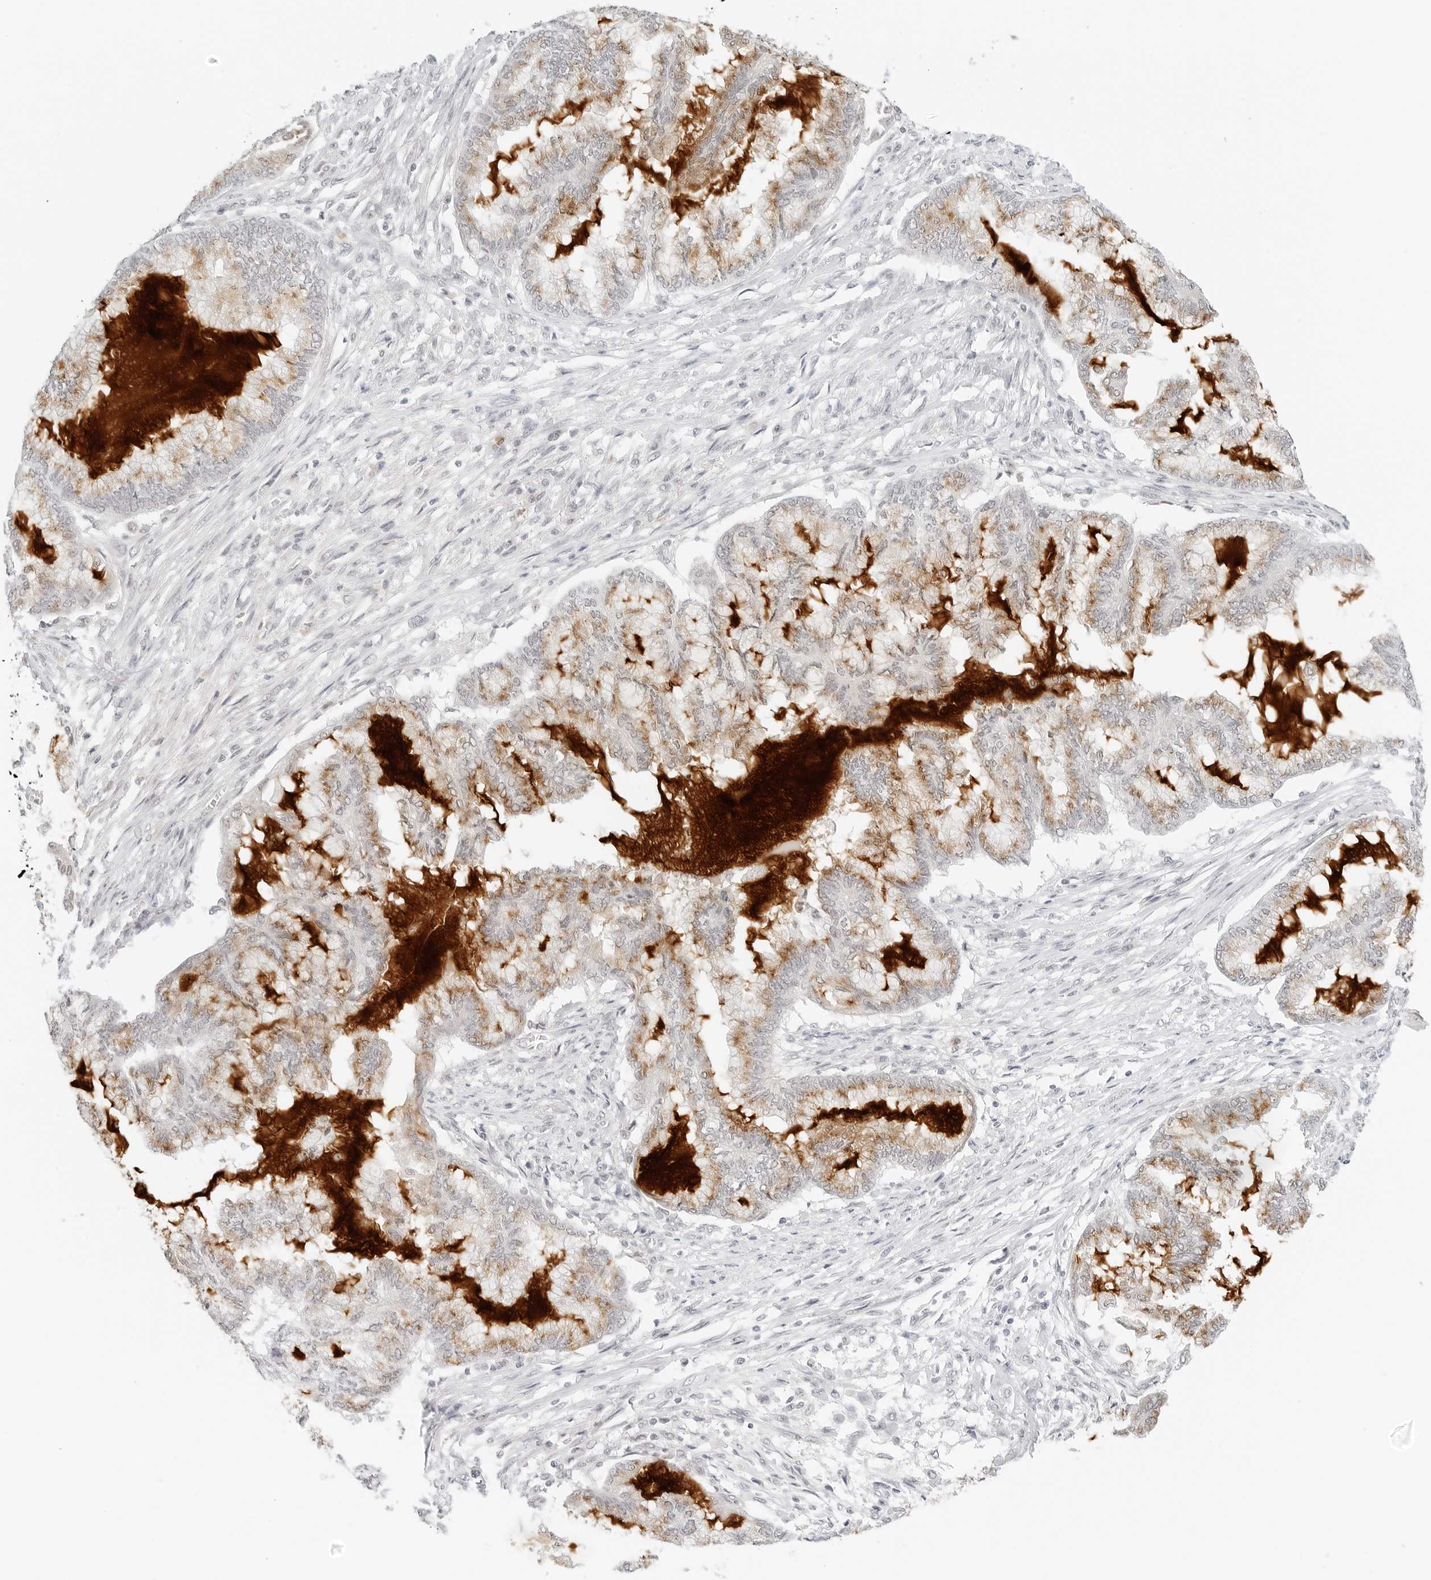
{"staining": {"intensity": "moderate", "quantity": "25%-75%", "location": "cytoplasmic/membranous"}, "tissue": "endometrial cancer", "cell_type": "Tumor cells", "image_type": "cancer", "snomed": [{"axis": "morphology", "description": "Adenocarcinoma, NOS"}, {"axis": "topography", "description": "Endometrium"}], "caption": "Protein expression analysis of human adenocarcinoma (endometrial) reveals moderate cytoplasmic/membranous positivity in approximately 25%-75% of tumor cells. The staining was performed using DAB (3,3'-diaminobenzidine), with brown indicating positive protein expression. Nuclei are stained blue with hematoxylin.", "gene": "NEO1", "patient": {"sex": "female", "age": 86}}